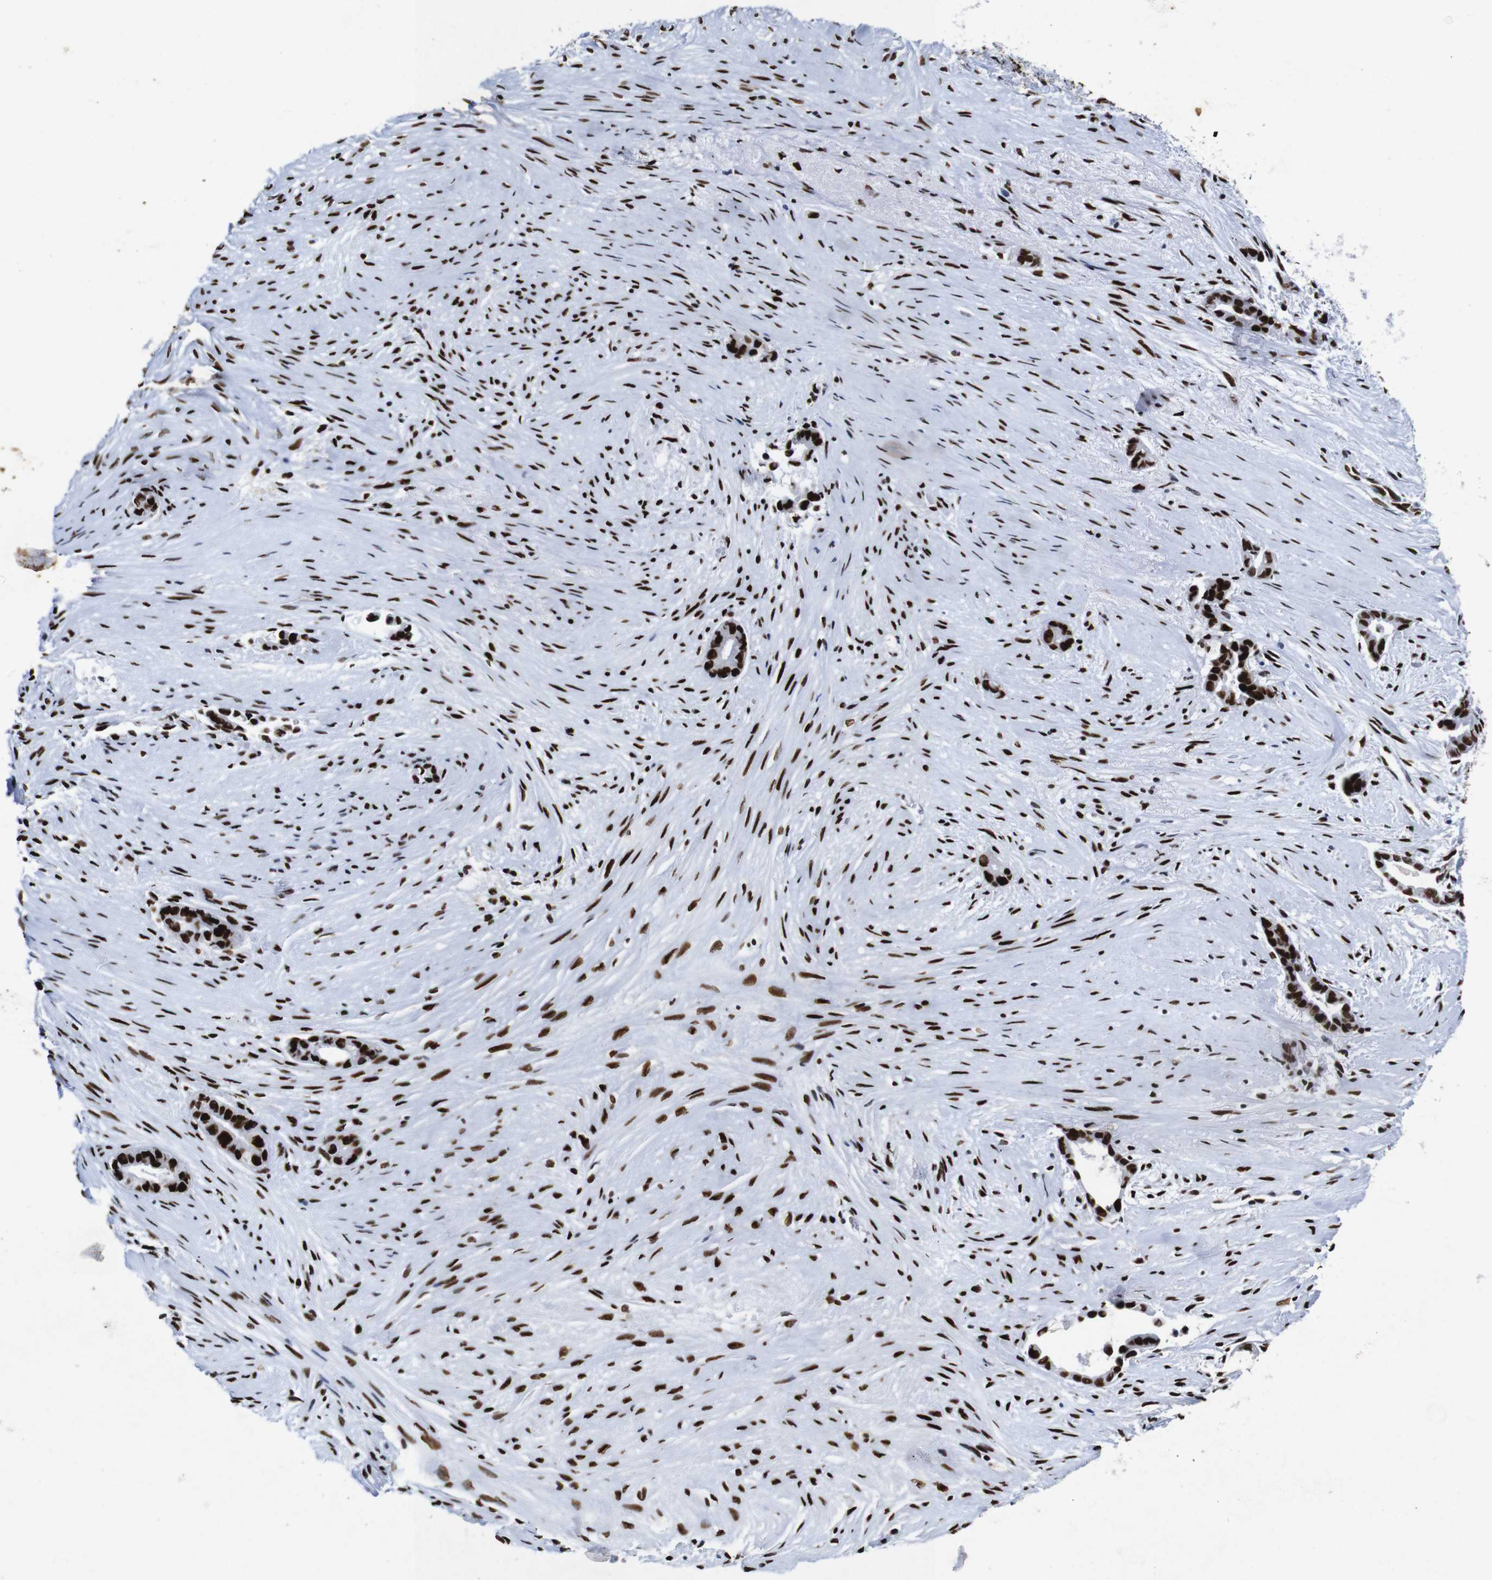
{"staining": {"intensity": "strong", "quantity": ">75%", "location": "nuclear"}, "tissue": "liver cancer", "cell_type": "Tumor cells", "image_type": "cancer", "snomed": [{"axis": "morphology", "description": "Cholangiocarcinoma"}, {"axis": "topography", "description": "Liver"}], "caption": "The photomicrograph exhibits a brown stain indicating the presence of a protein in the nuclear of tumor cells in liver cancer.", "gene": "FOSL2", "patient": {"sex": "female", "age": 55}}